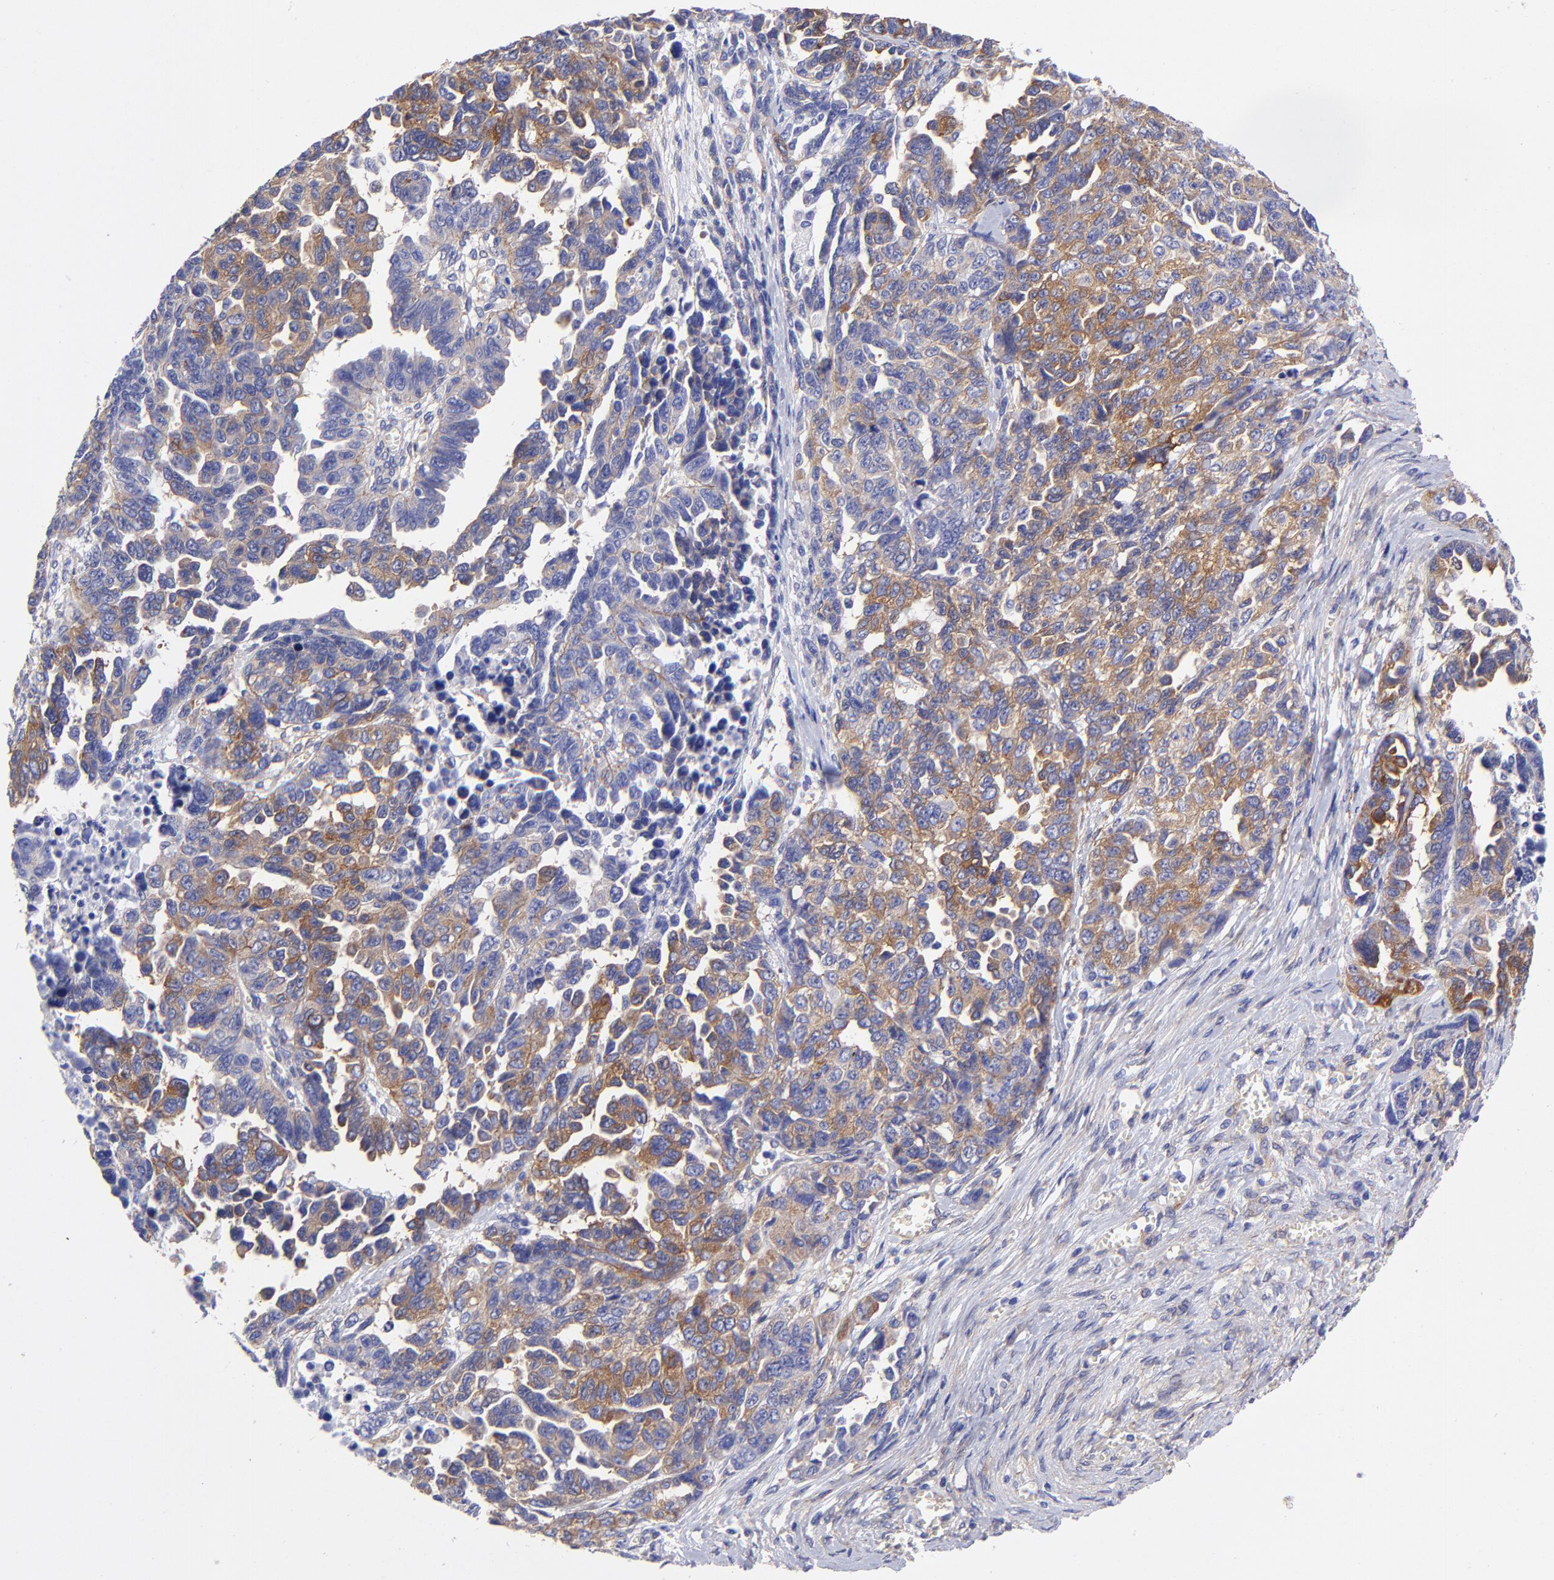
{"staining": {"intensity": "moderate", "quantity": "25%-75%", "location": "cytoplasmic/membranous"}, "tissue": "ovarian cancer", "cell_type": "Tumor cells", "image_type": "cancer", "snomed": [{"axis": "morphology", "description": "Cystadenocarcinoma, serous, NOS"}, {"axis": "topography", "description": "Ovary"}], "caption": "DAB immunohistochemical staining of serous cystadenocarcinoma (ovarian) shows moderate cytoplasmic/membranous protein staining in approximately 25%-75% of tumor cells.", "gene": "PPFIBP1", "patient": {"sex": "female", "age": 69}}